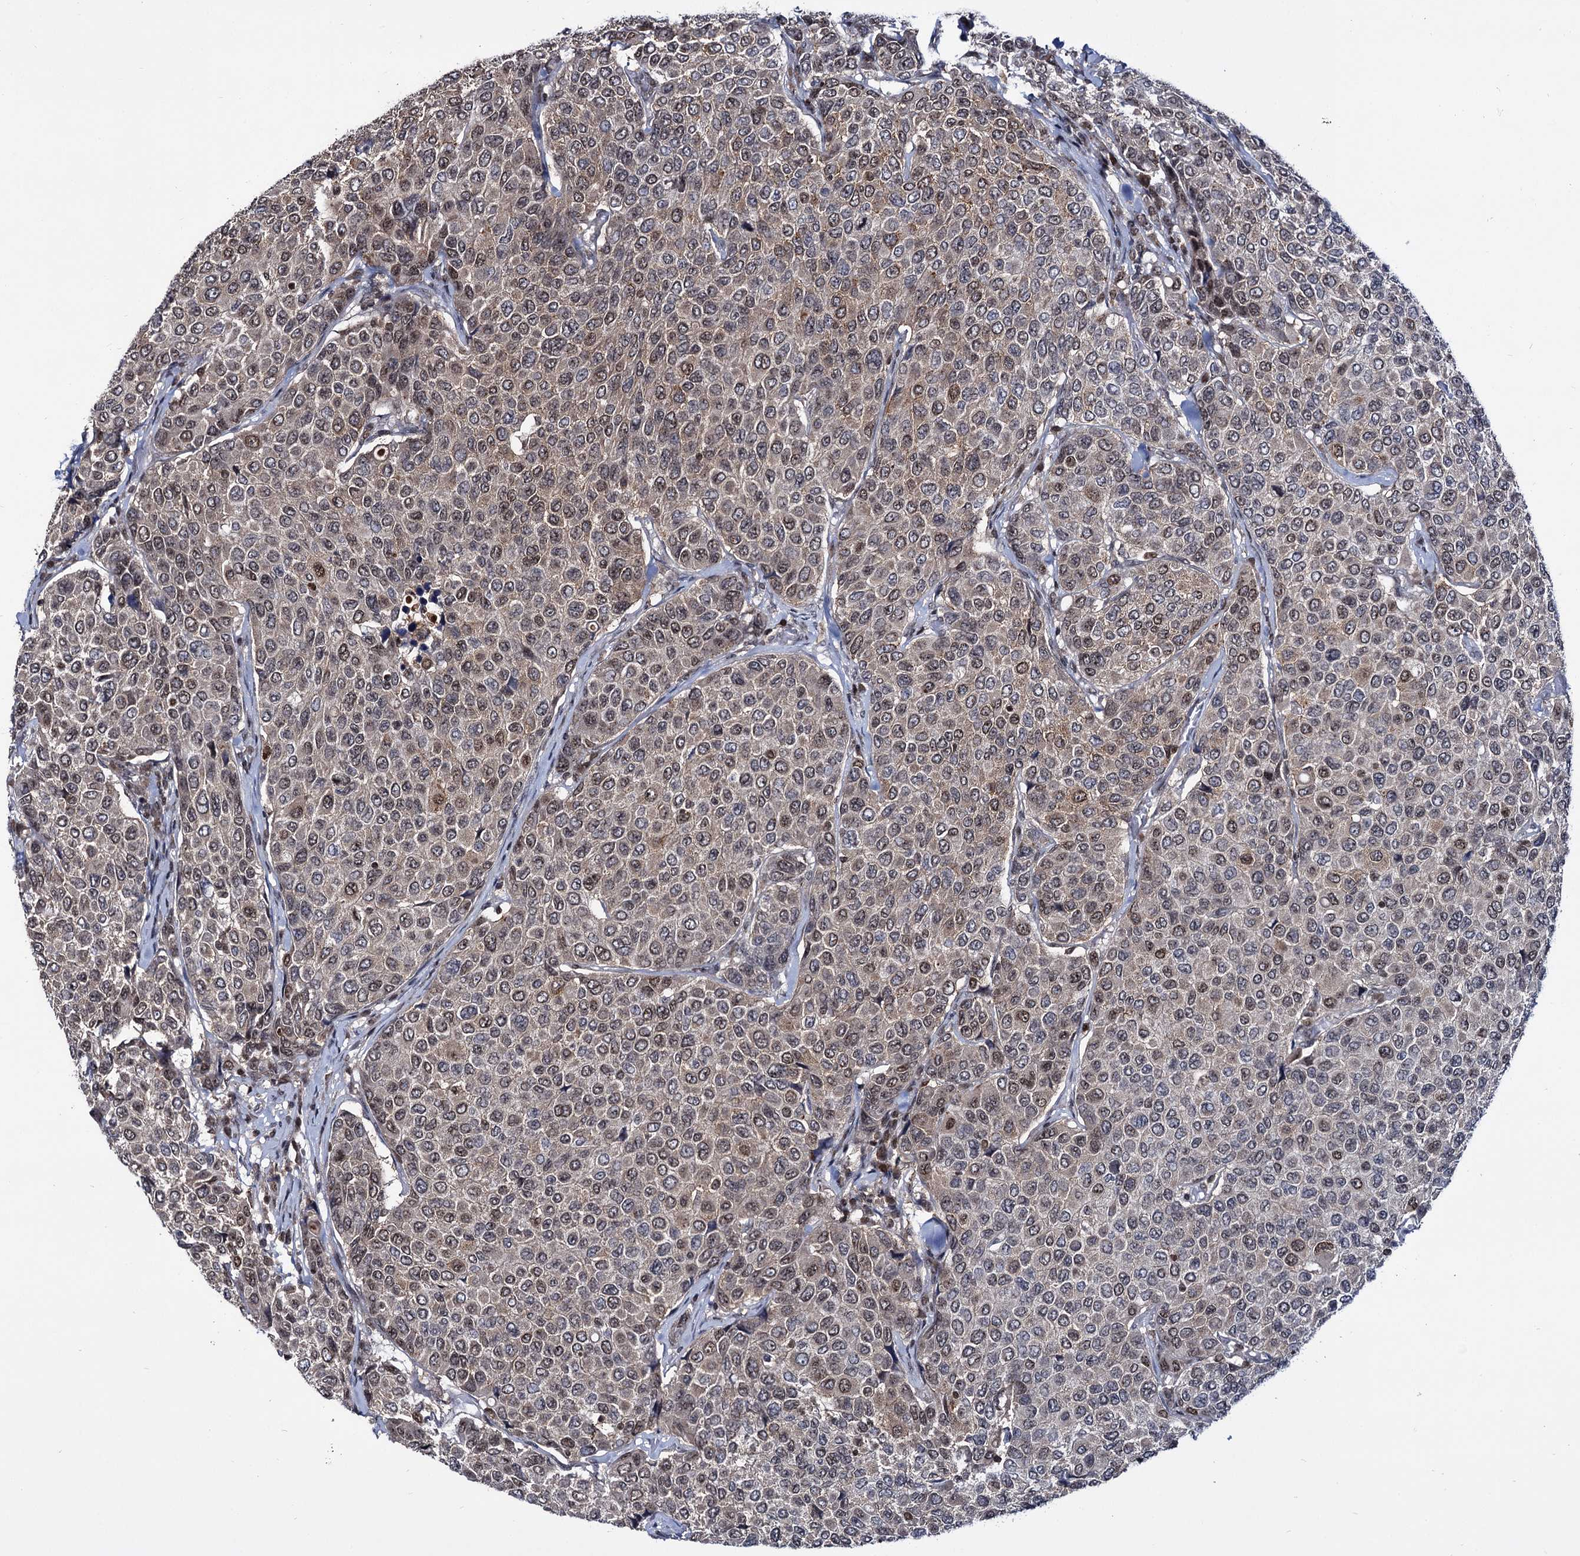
{"staining": {"intensity": "moderate", "quantity": "25%-75%", "location": "nuclear"}, "tissue": "breast cancer", "cell_type": "Tumor cells", "image_type": "cancer", "snomed": [{"axis": "morphology", "description": "Duct carcinoma"}, {"axis": "topography", "description": "Breast"}], "caption": "Protein staining of breast cancer tissue shows moderate nuclear expression in approximately 25%-75% of tumor cells.", "gene": "SMCHD1", "patient": {"sex": "female", "age": 55}}